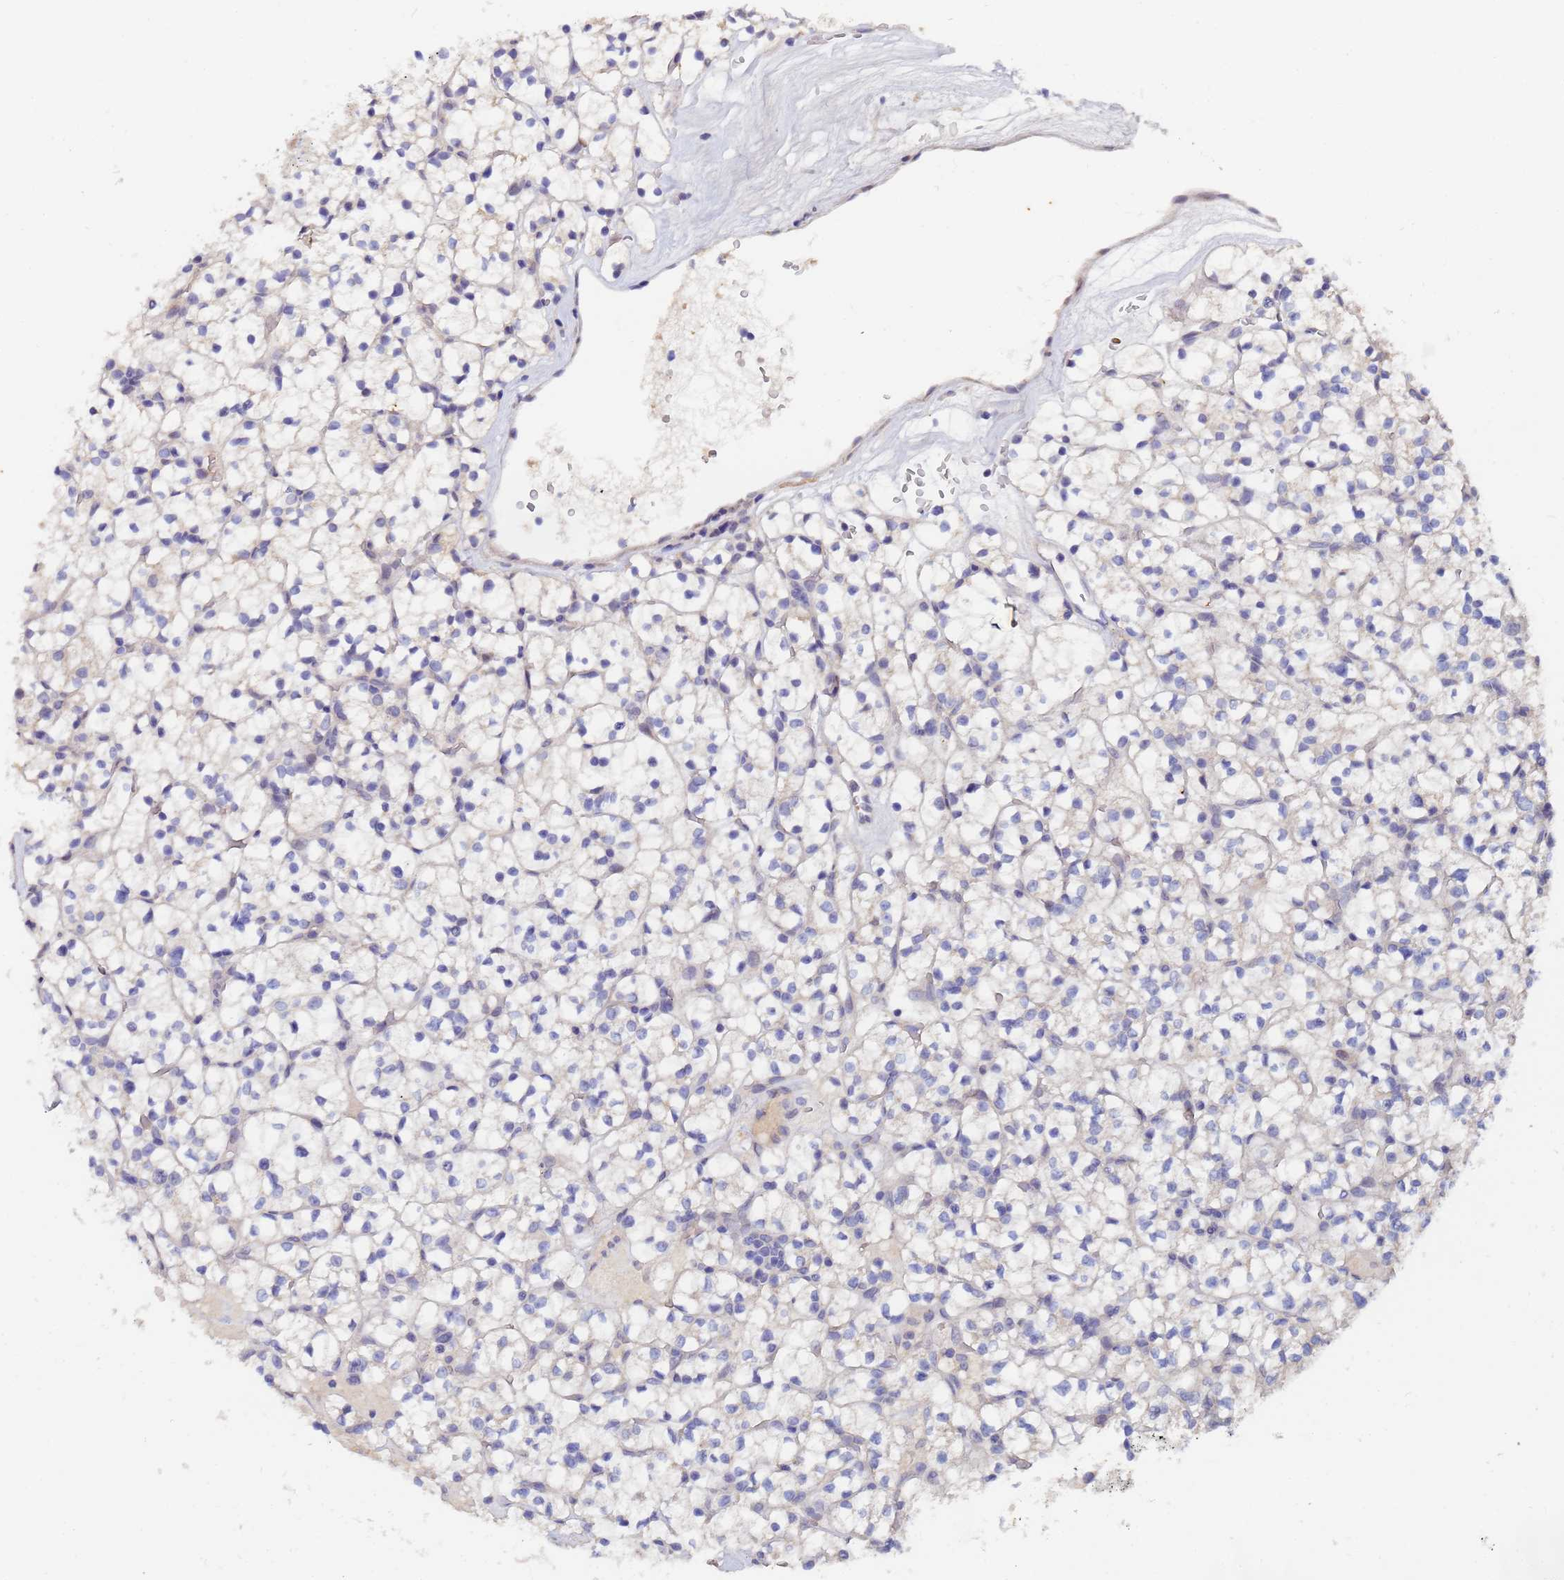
{"staining": {"intensity": "negative", "quantity": "none", "location": "none"}, "tissue": "renal cancer", "cell_type": "Tumor cells", "image_type": "cancer", "snomed": [{"axis": "morphology", "description": "Adenocarcinoma, NOS"}, {"axis": "topography", "description": "Kidney"}], "caption": "IHC of adenocarcinoma (renal) reveals no staining in tumor cells.", "gene": "IHO1", "patient": {"sex": "female", "age": 64}}